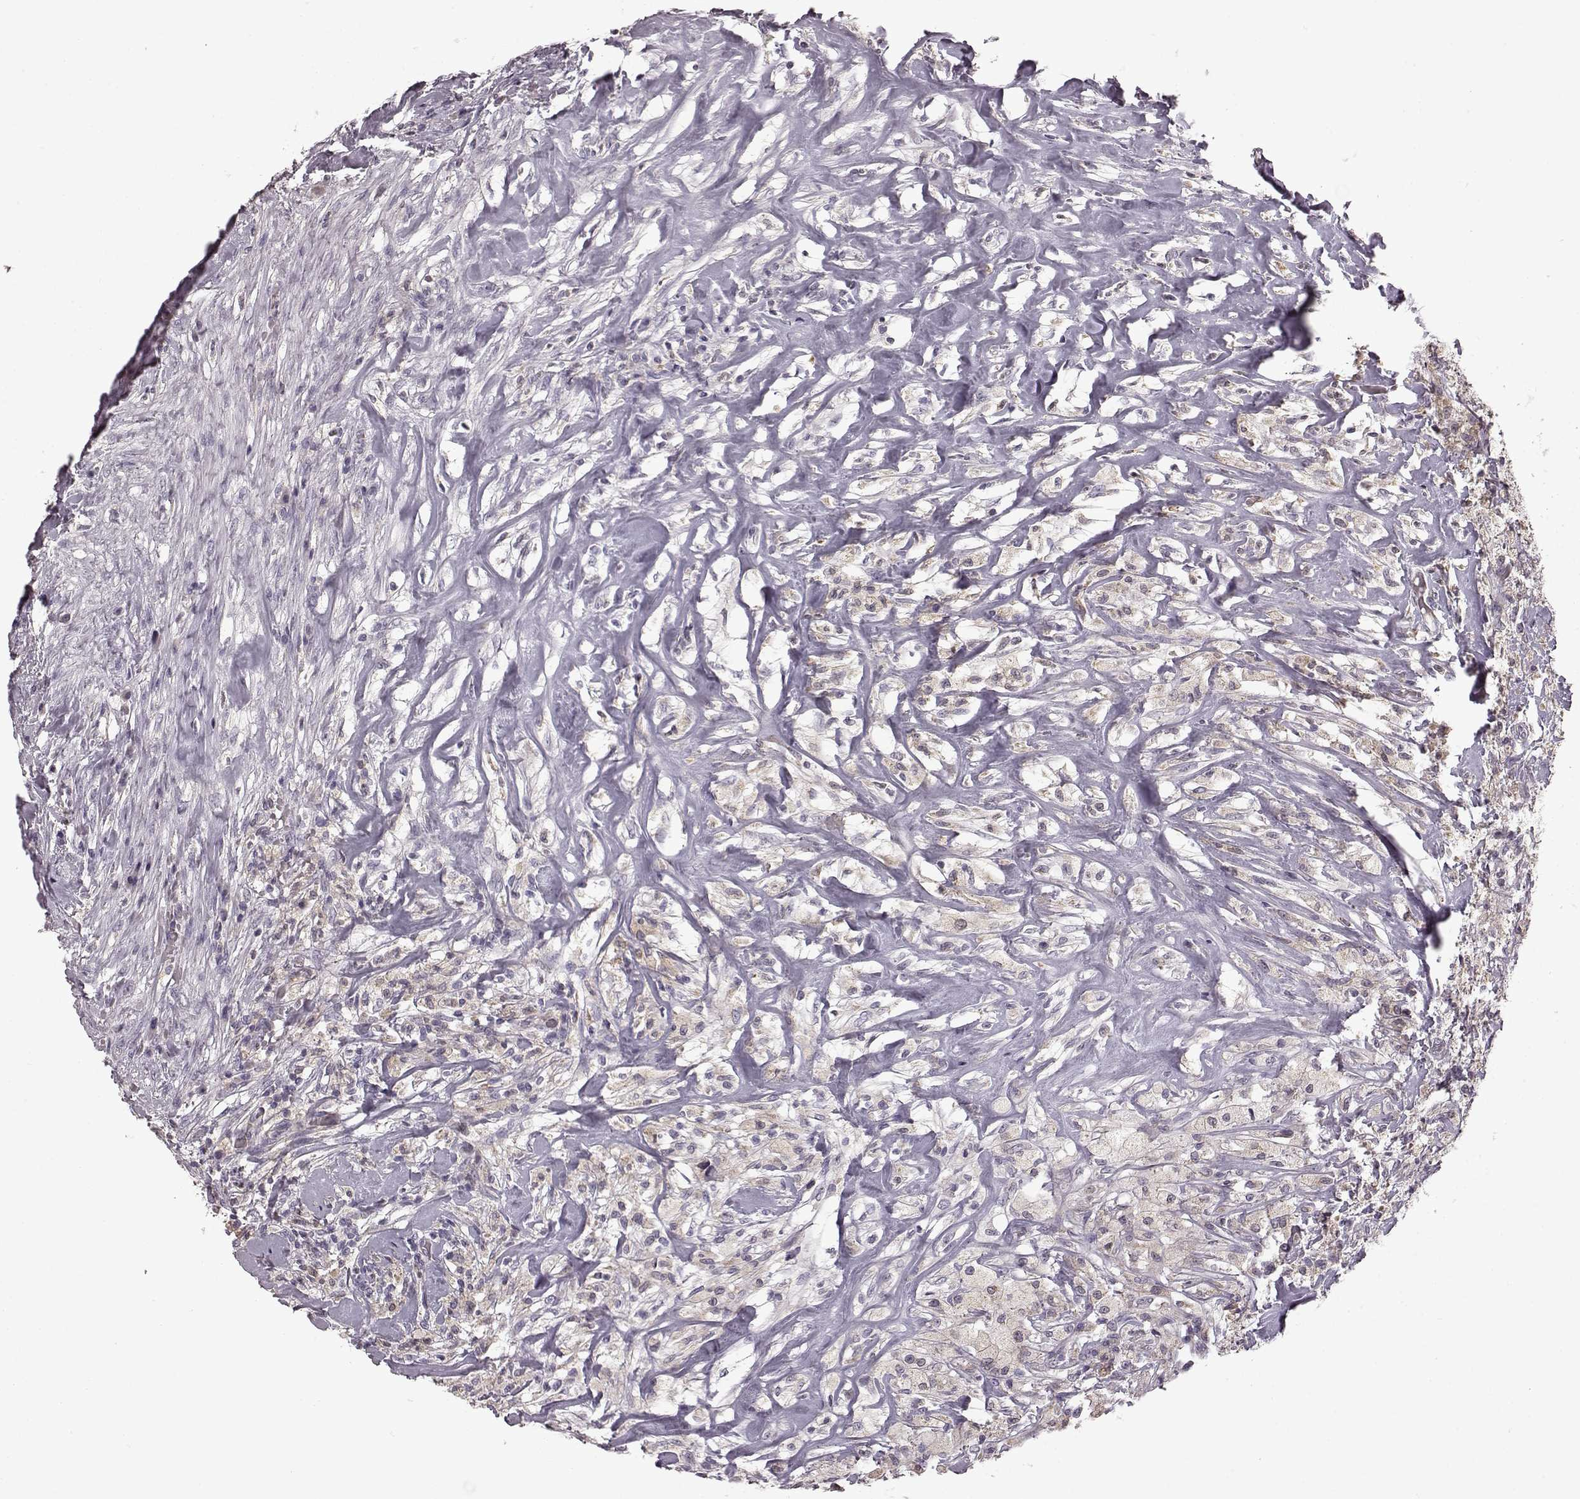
{"staining": {"intensity": "weak", "quantity": "25%-75%", "location": "cytoplasmic/membranous"}, "tissue": "testis cancer", "cell_type": "Tumor cells", "image_type": "cancer", "snomed": [{"axis": "morphology", "description": "Necrosis, NOS"}, {"axis": "morphology", "description": "Carcinoma, Embryonal, NOS"}, {"axis": "topography", "description": "Testis"}], "caption": "Testis cancer stained with DAB immunohistochemistry (IHC) reveals low levels of weak cytoplasmic/membranous expression in about 25%-75% of tumor cells.", "gene": "B3GNT6", "patient": {"sex": "male", "age": 19}}